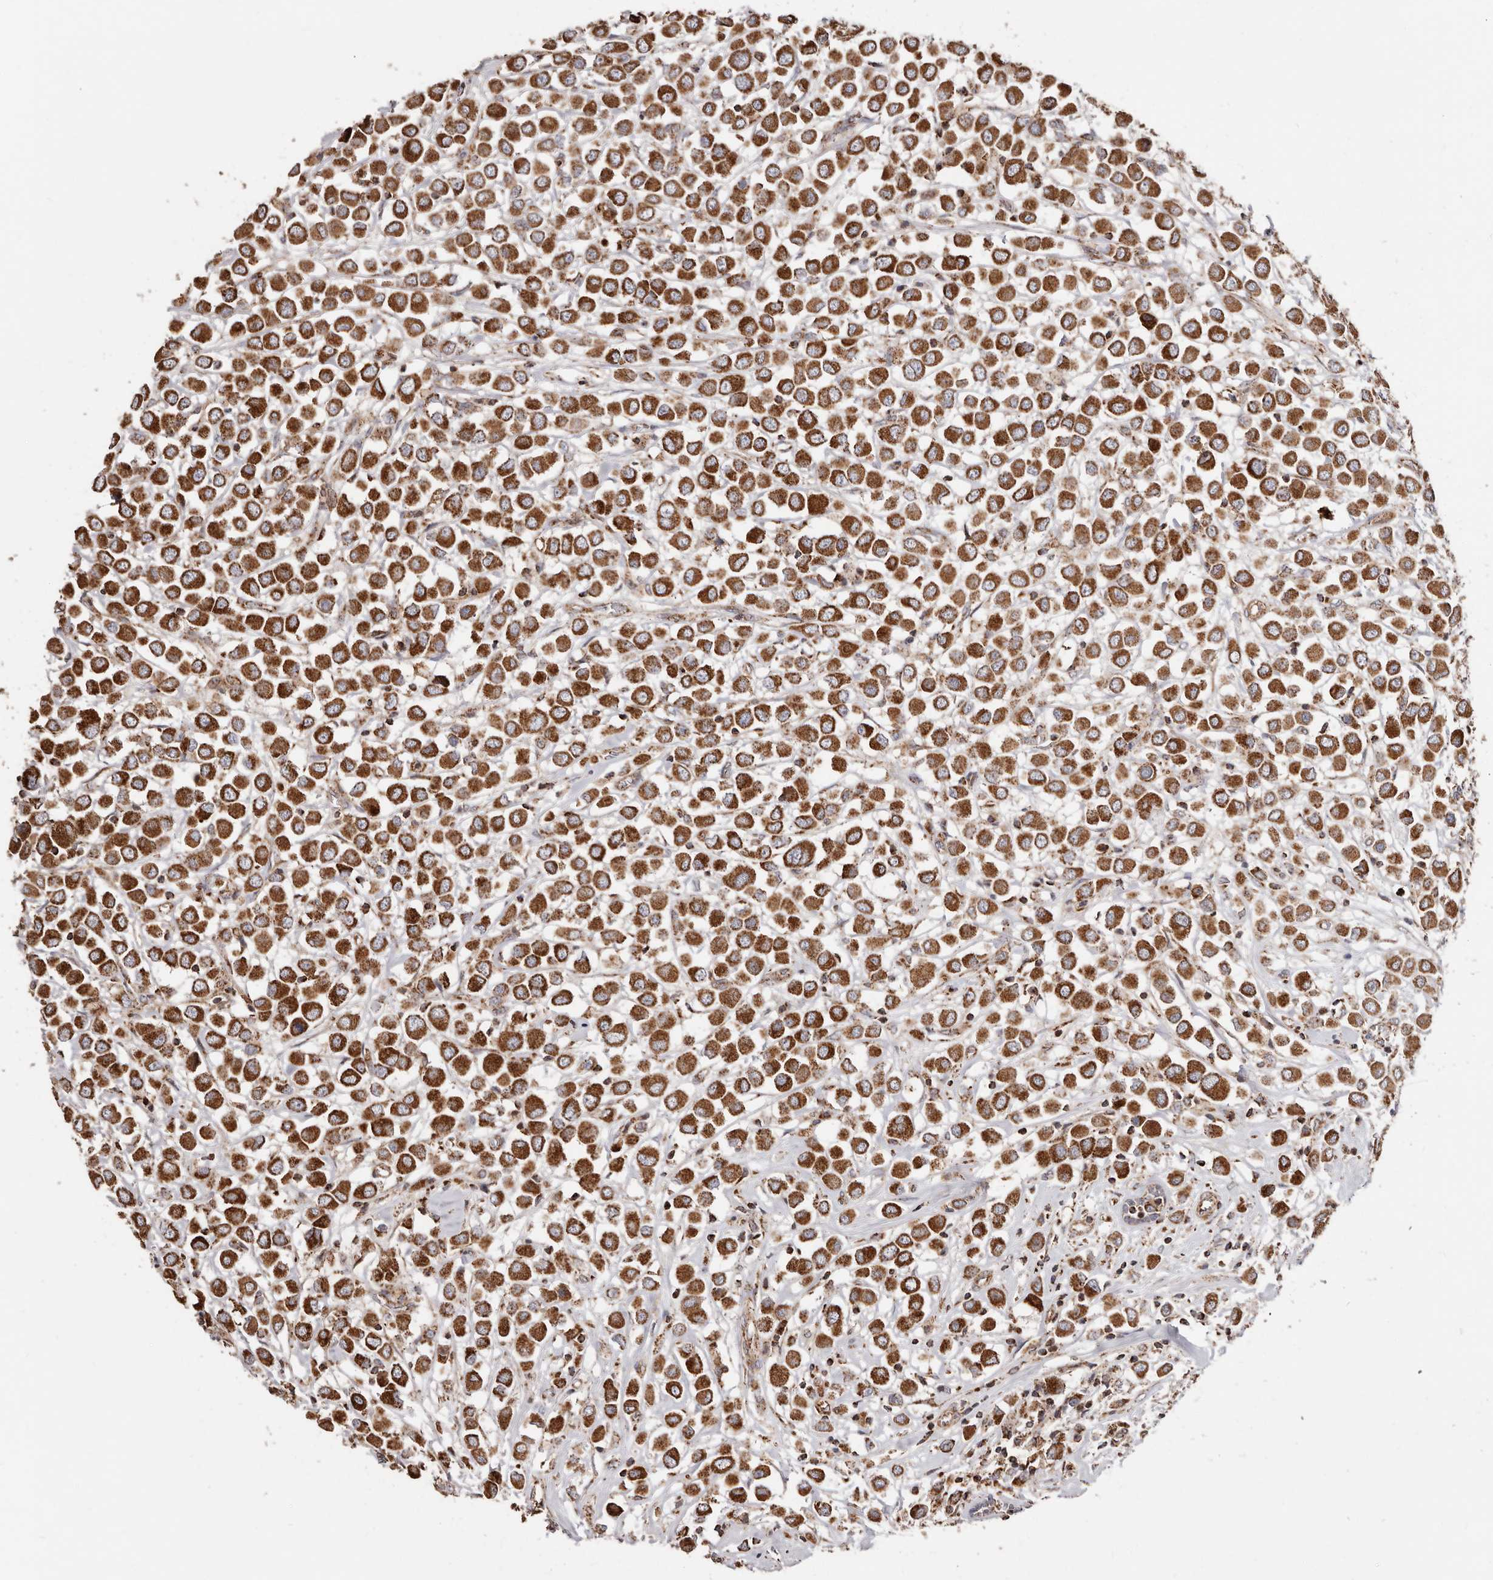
{"staining": {"intensity": "strong", "quantity": ">75%", "location": "cytoplasmic/membranous"}, "tissue": "breast cancer", "cell_type": "Tumor cells", "image_type": "cancer", "snomed": [{"axis": "morphology", "description": "Duct carcinoma"}, {"axis": "topography", "description": "Breast"}], "caption": "Approximately >75% of tumor cells in human breast intraductal carcinoma reveal strong cytoplasmic/membranous protein expression as visualized by brown immunohistochemical staining.", "gene": "PRKACB", "patient": {"sex": "female", "age": 61}}